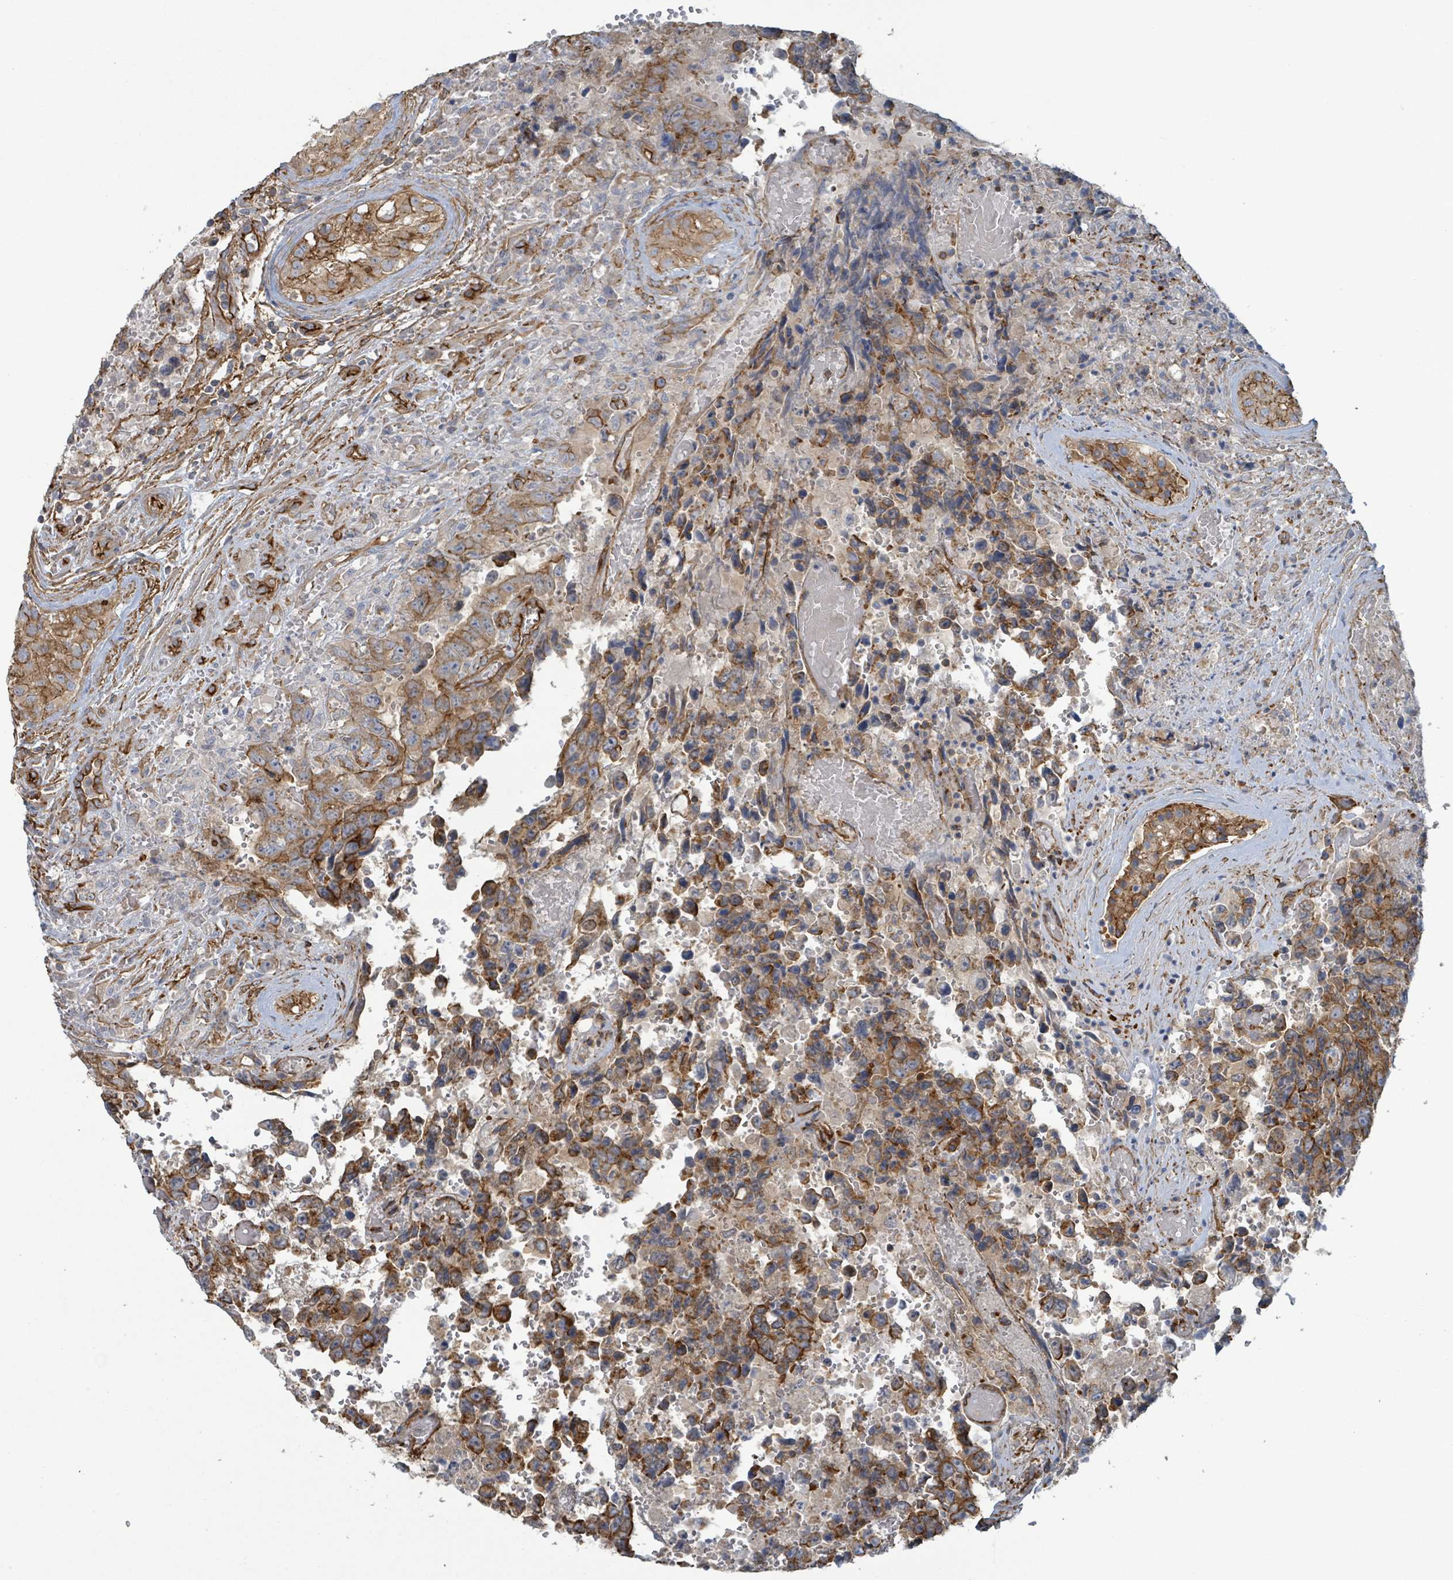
{"staining": {"intensity": "moderate", "quantity": ">75%", "location": "cytoplasmic/membranous"}, "tissue": "testis cancer", "cell_type": "Tumor cells", "image_type": "cancer", "snomed": [{"axis": "morphology", "description": "Normal tissue, NOS"}, {"axis": "morphology", "description": "Carcinoma, Embryonal, NOS"}, {"axis": "topography", "description": "Testis"}, {"axis": "topography", "description": "Epididymis"}], "caption": "Testis cancer (embryonal carcinoma) stained with a brown dye displays moderate cytoplasmic/membranous positive expression in about >75% of tumor cells.", "gene": "LDOC1", "patient": {"sex": "male", "age": 25}}